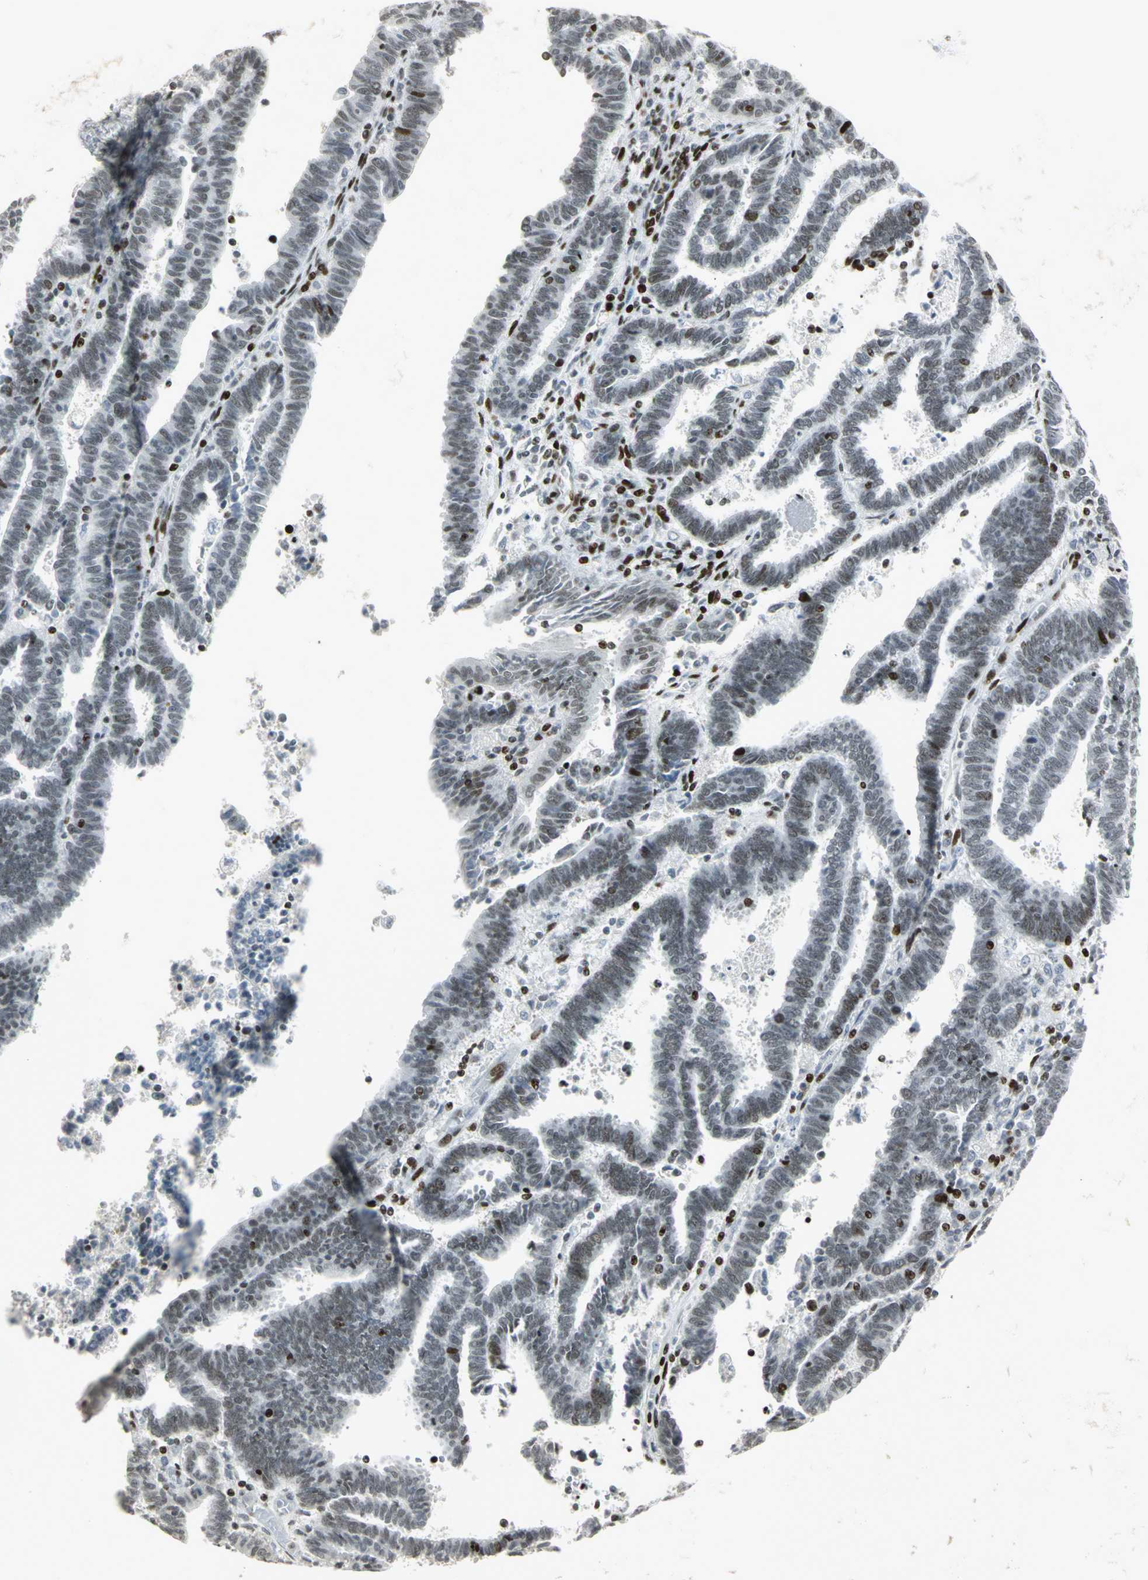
{"staining": {"intensity": "weak", "quantity": "25%-75%", "location": "nuclear"}, "tissue": "endometrial cancer", "cell_type": "Tumor cells", "image_type": "cancer", "snomed": [{"axis": "morphology", "description": "Adenocarcinoma, NOS"}, {"axis": "topography", "description": "Uterus"}], "caption": "The histopathology image shows immunohistochemical staining of endometrial cancer. There is weak nuclear positivity is present in about 25%-75% of tumor cells. Immunohistochemistry stains the protein in brown and the nuclei are stained blue.", "gene": "KDM1A", "patient": {"sex": "female", "age": 83}}